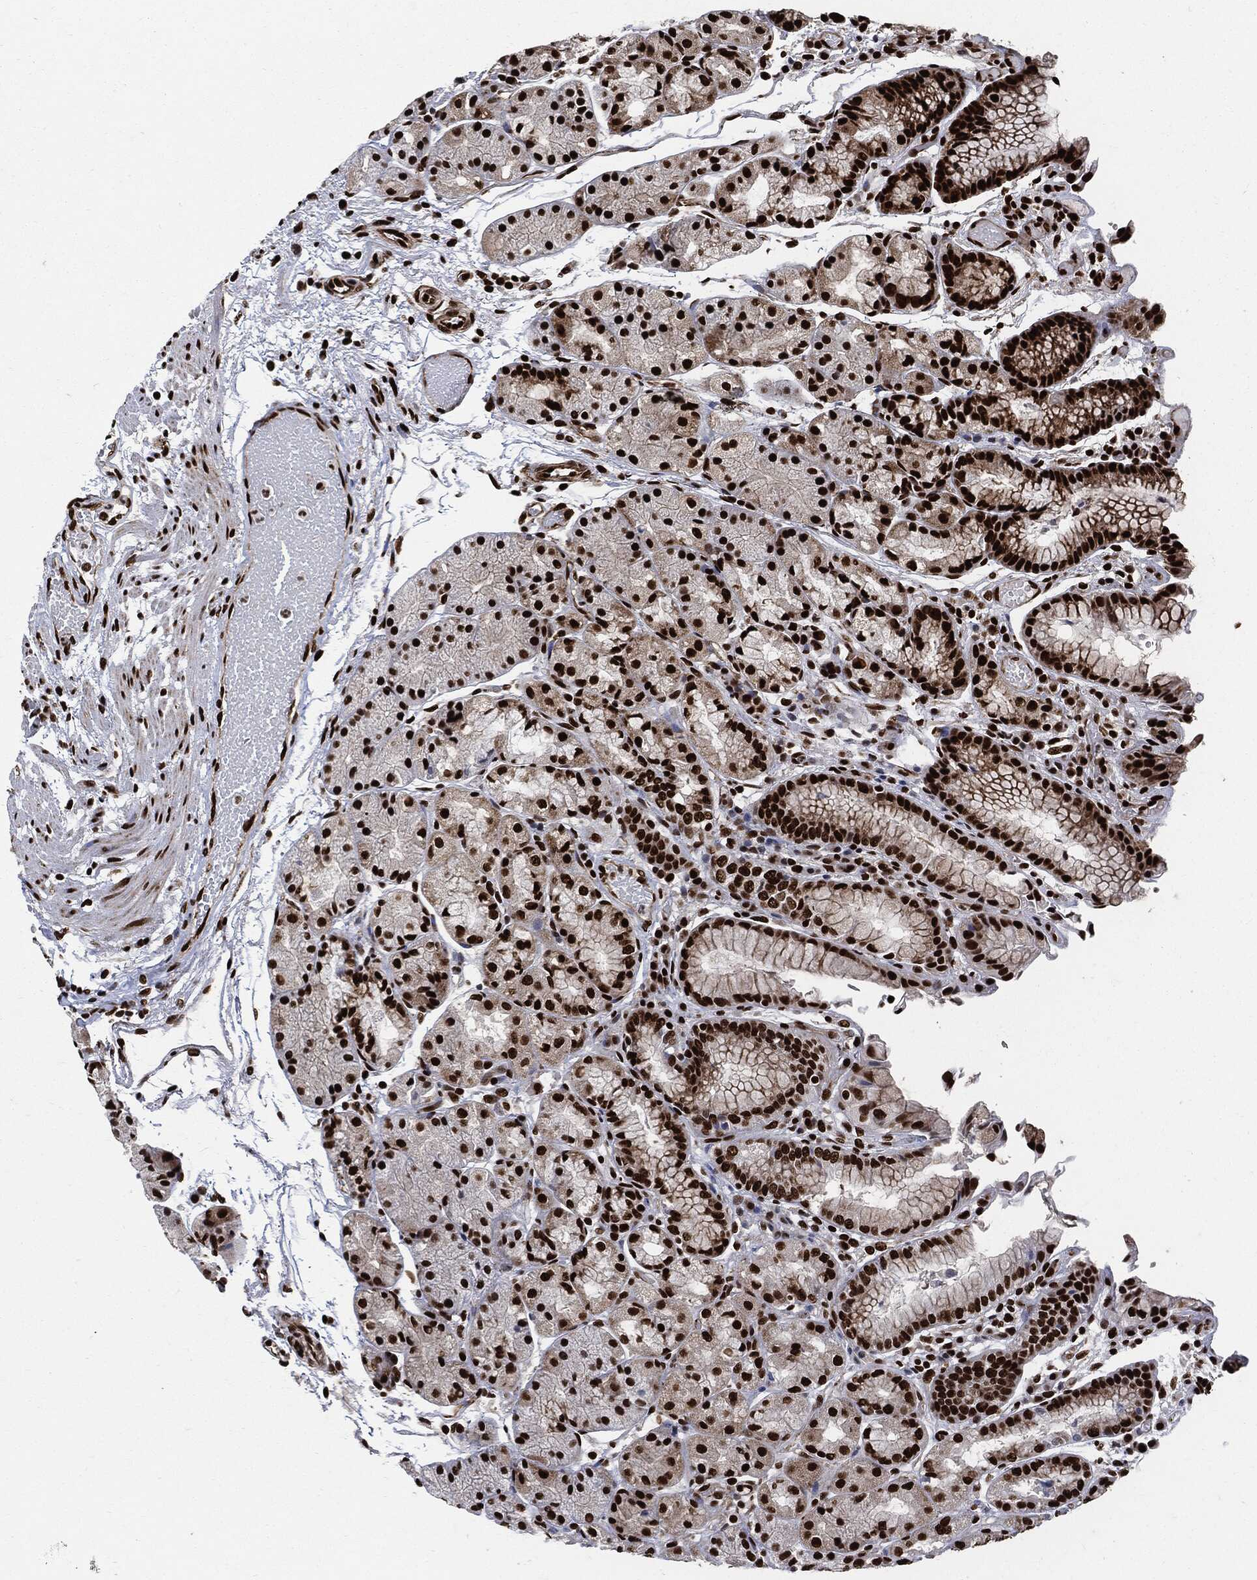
{"staining": {"intensity": "strong", "quantity": ">75%", "location": "nuclear"}, "tissue": "stomach", "cell_type": "Glandular cells", "image_type": "normal", "snomed": [{"axis": "morphology", "description": "Normal tissue, NOS"}, {"axis": "topography", "description": "Stomach, upper"}], "caption": "Immunohistochemistry (IHC) histopathology image of benign stomach: human stomach stained using immunohistochemistry (IHC) shows high levels of strong protein expression localized specifically in the nuclear of glandular cells, appearing as a nuclear brown color.", "gene": "RECQL", "patient": {"sex": "male", "age": 72}}